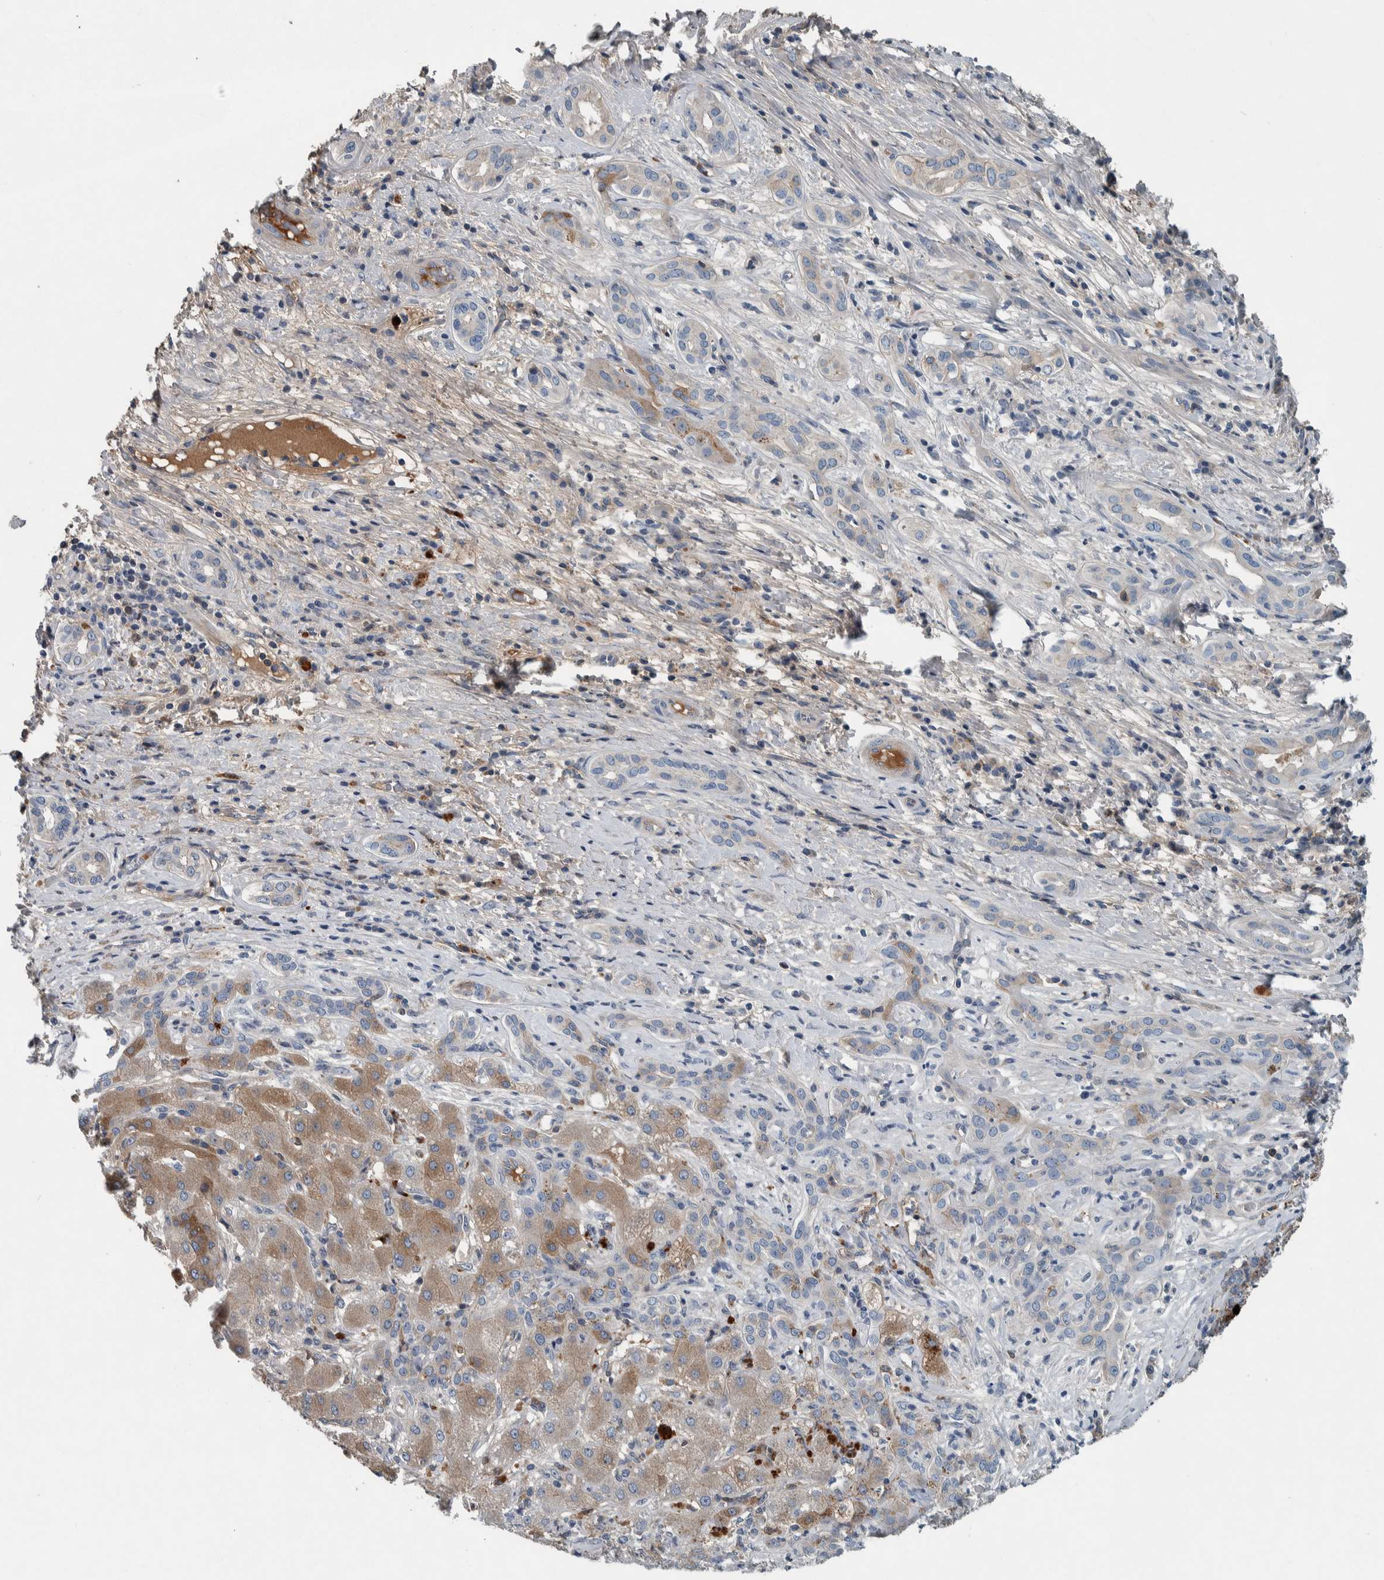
{"staining": {"intensity": "strong", "quantity": ">75%", "location": "cytoplasmic/membranous"}, "tissue": "liver cancer", "cell_type": "Tumor cells", "image_type": "cancer", "snomed": [{"axis": "morphology", "description": "Carcinoma, Hepatocellular, NOS"}, {"axis": "topography", "description": "Liver"}], "caption": "Liver cancer (hepatocellular carcinoma) was stained to show a protein in brown. There is high levels of strong cytoplasmic/membranous staining in about >75% of tumor cells. (Brightfield microscopy of DAB IHC at high magnification).", "gene": "SERPINC1", "patient": {"sex": "male", "age": 65}}